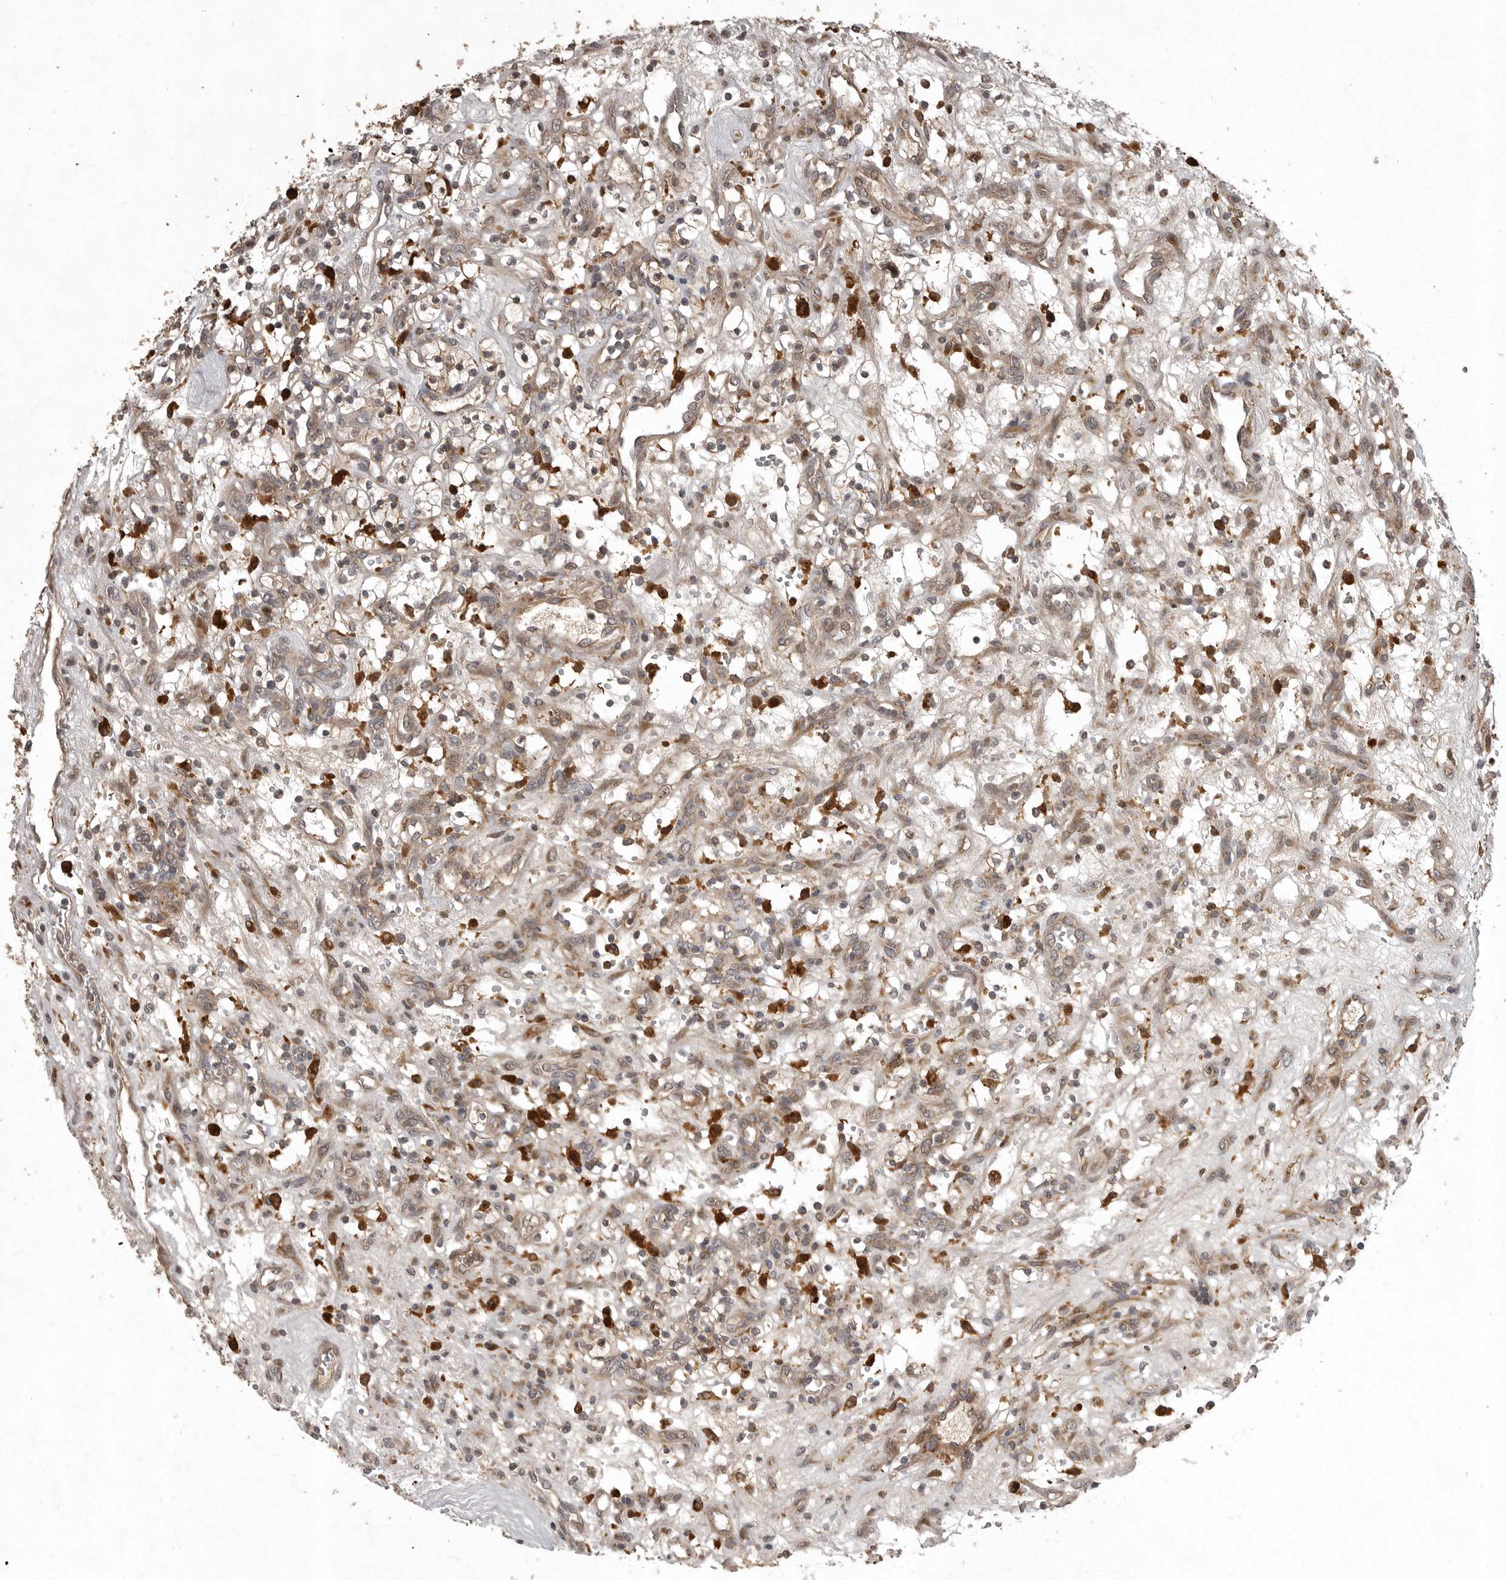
{"staining": {"intensity": "weak", "quantity": "25%-75%", "location": "cytoplasmic/membranous"}, "tissue": "renal cancer", "cell_type": "Tumor cells", "image_type": "cancer", "snomed": [{"axis": "morphology", "description": "Adenocarcinoma, NOS"}, {"axis": "topography", "description": "Kidney"}], "caption": "Renal cancer (adenocarcinoma) stained with a protein marker displays weak staining in tumor cells.", "gene": "GPR31", "patient": {"sex": "female", "age": 57}}